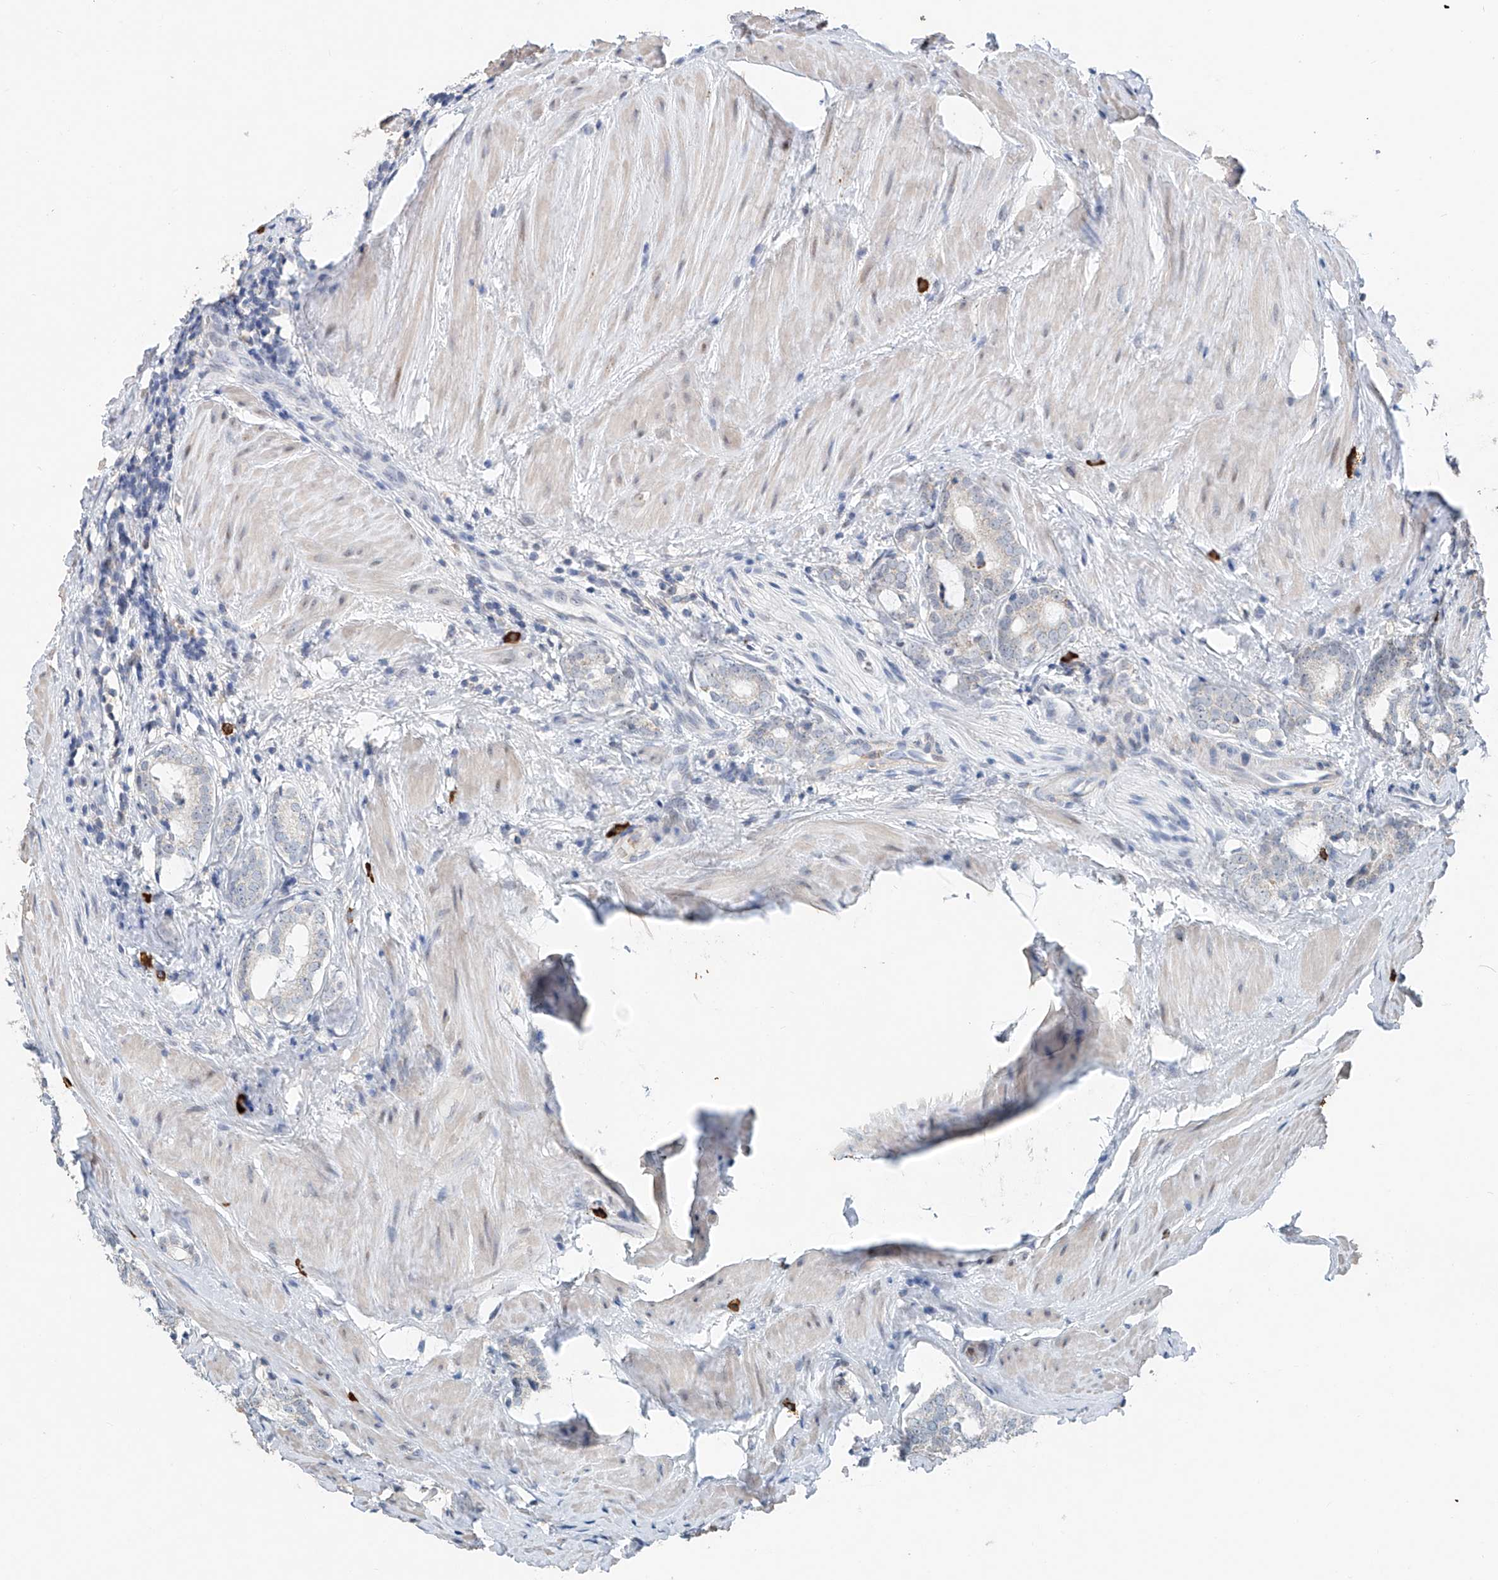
{"staining": {"intensity": "negative", "quantity": "none", "location": "none"}, "tissue": "prostate cancer", "cell_type": "Tumor cells", "image_type": "cancer", "snomed": [{"axis": "morphology", "description": "Adenocarcinoma, High grade"}, {"axis": "topography", "description": "Prostate"}], "caption": "Immunohistochemistry (IHC) of prostate high-grade adenocarcinoma exhibits no expression in tumor cells.", "gene": "KLF15", "patient": {"sex": "male", "age": 63}}